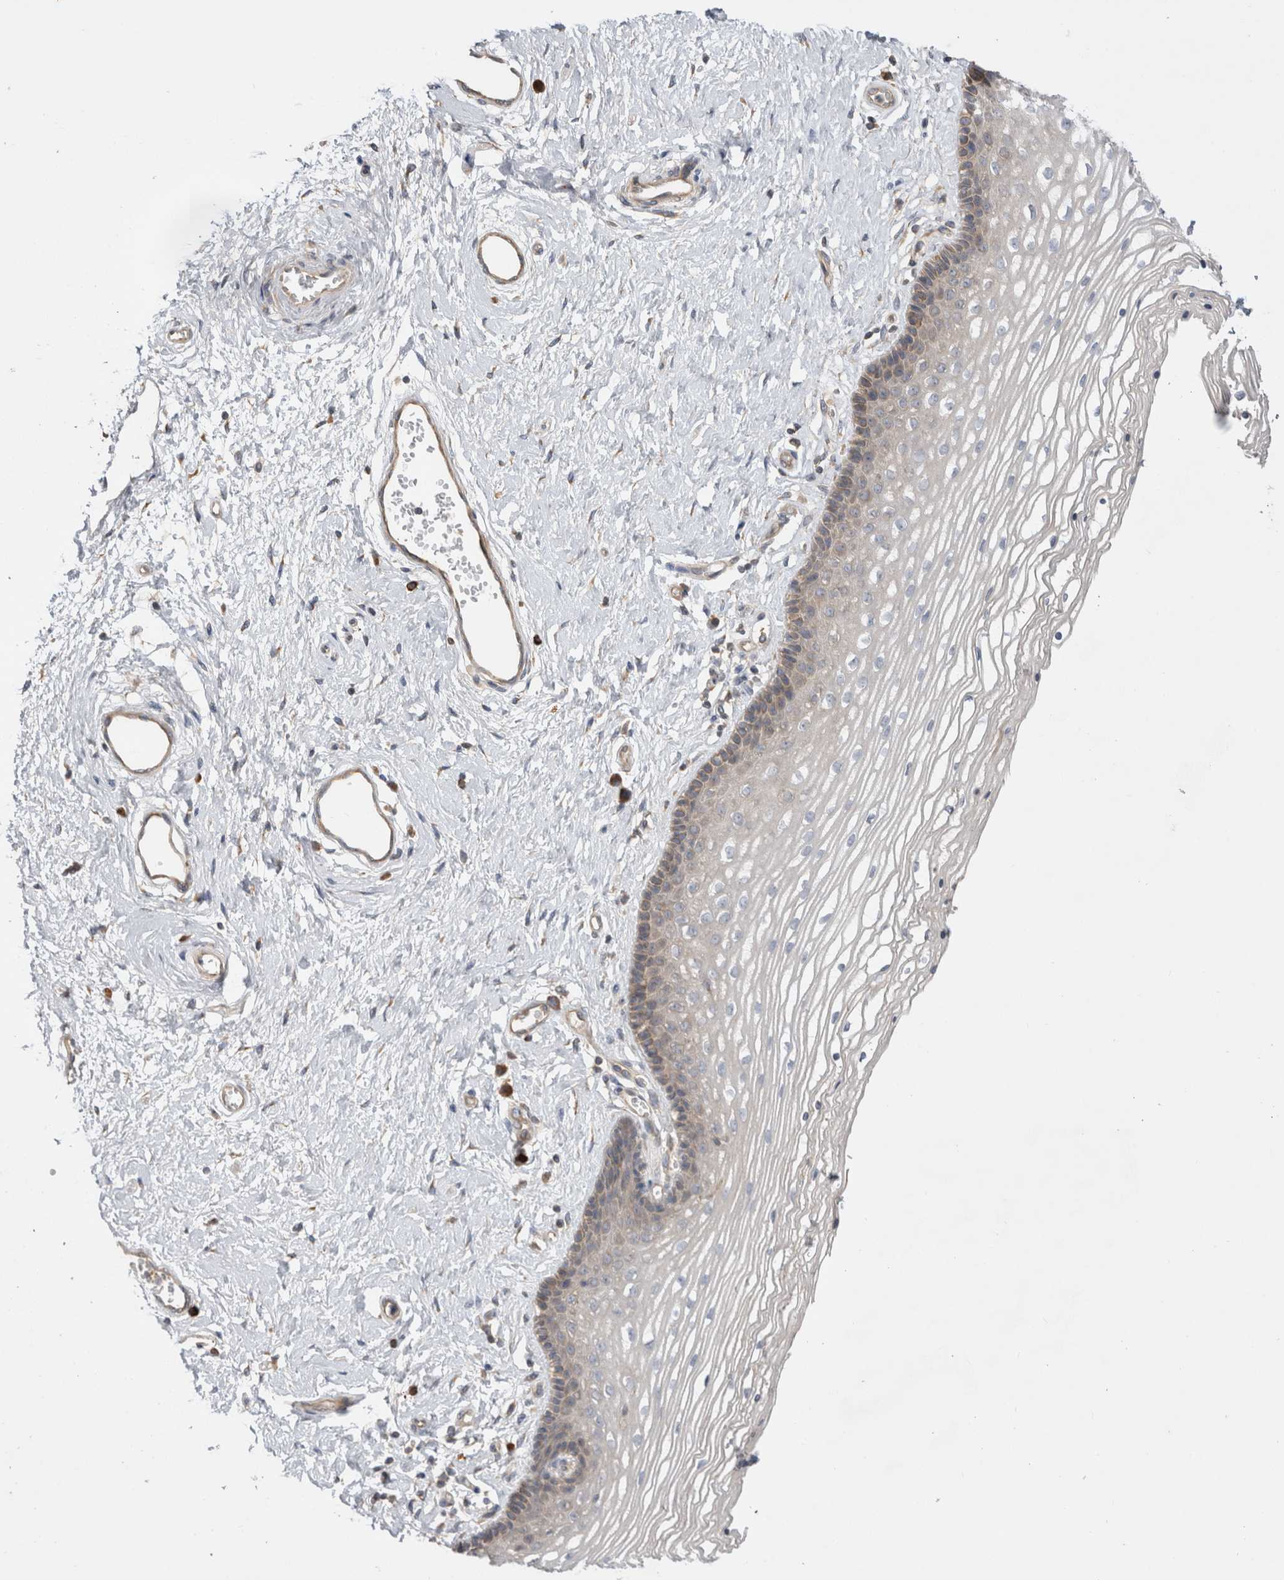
{"staining": {"intensity": "moderate", "quantity": "<25%", "location": "cytoplasmic/membranous"}, "tissue": "vagina", "cell_type": "Squamous epithelial cells", "image_type": "normal", "snomed": [{"axis": "morphology", "description": "Normal tissue, NOS"}, {"axis": "topography", "description": "Vagina"}], "caption": "Immunohistochemistry (IHC) (DAB (3,3'-diaminobenzidine)) staining of unremarkable vagina displays moderate cytoplasmic/membranous protein expression in about <25% of squamous epithelial cells. (DAB (3,3'-diaminobenzidine) = brown stain, brightfield microscopy at high magnification).", "gene": "PDCD10", "patient": {"sex": "female", "age": 46}}